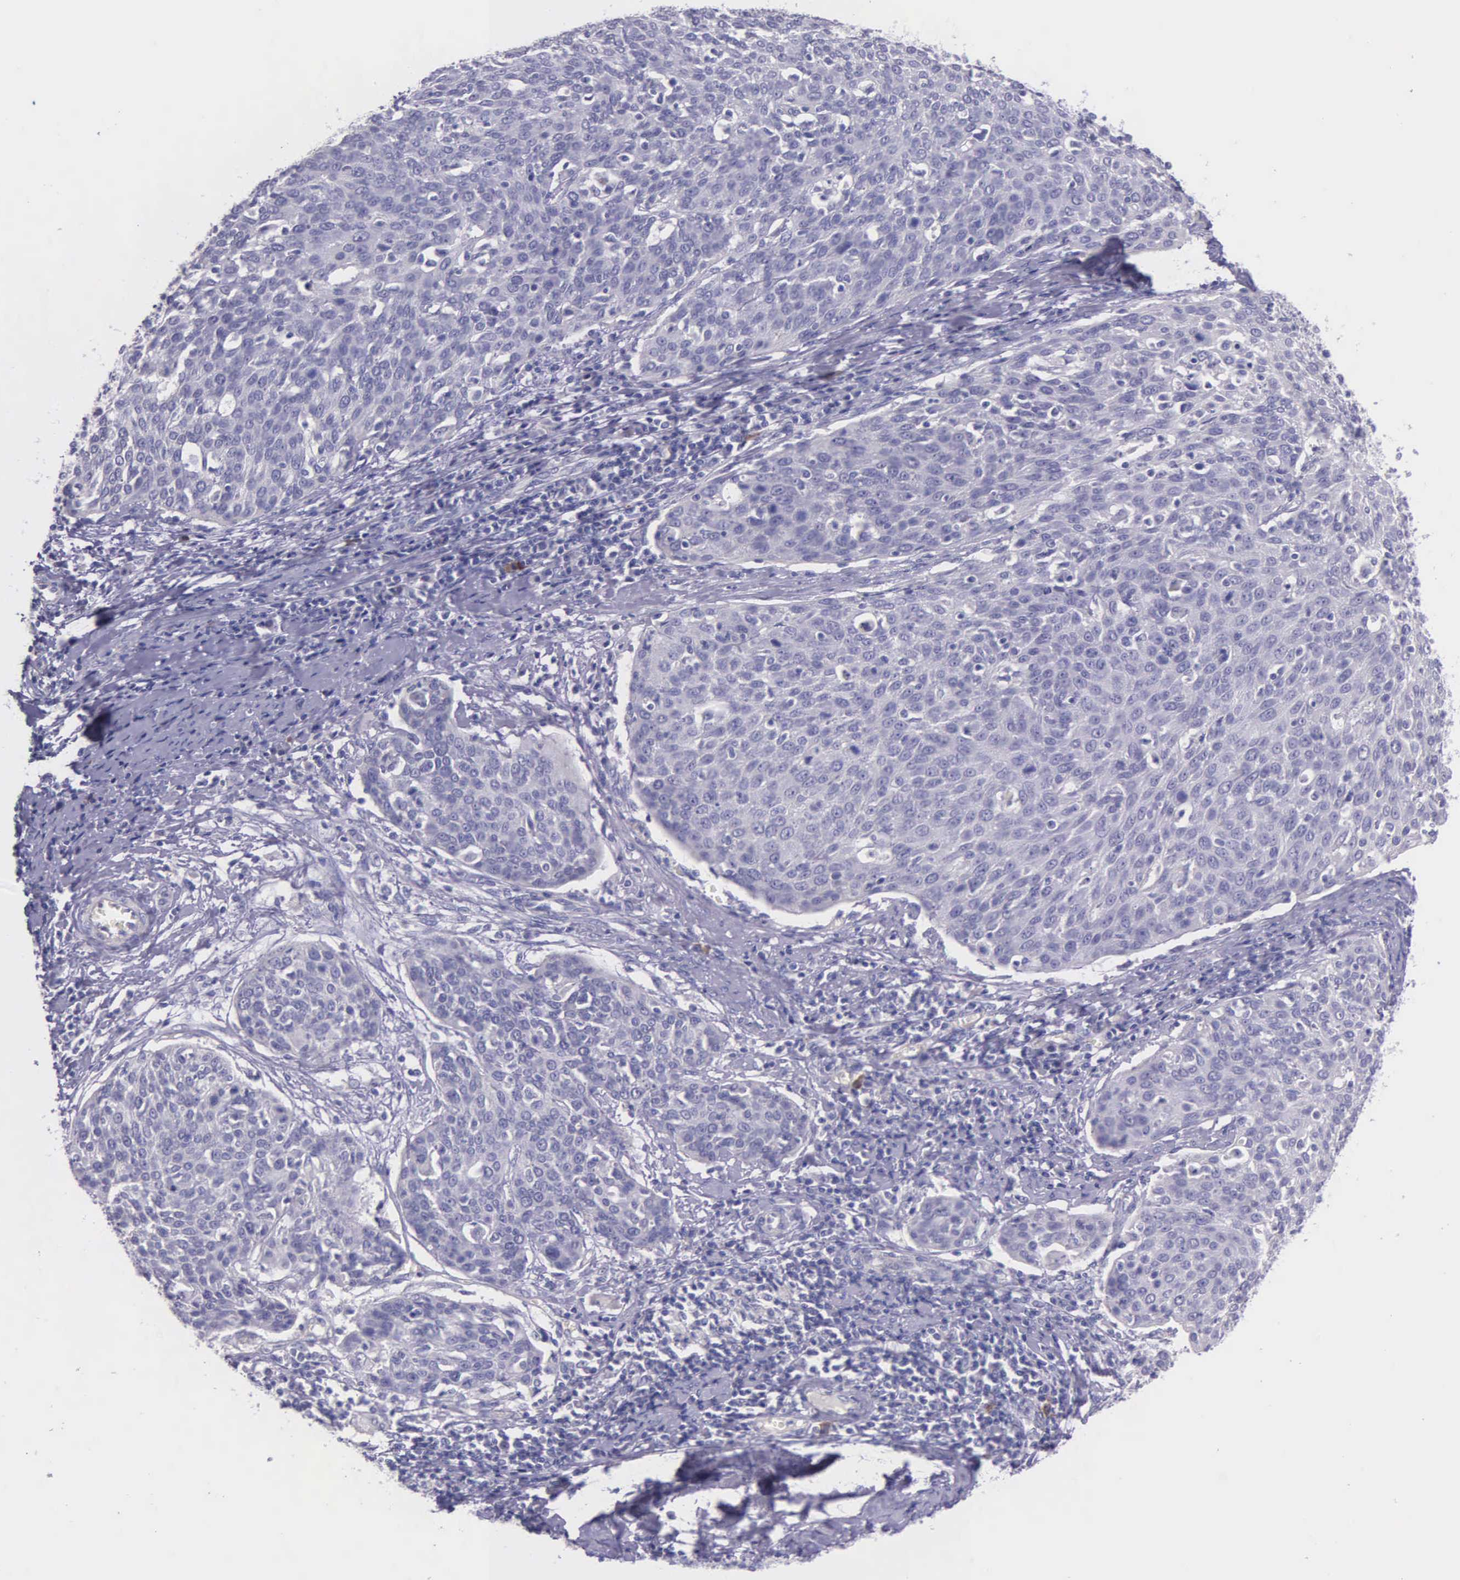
{"staining": {"intensity": "negative", "quantity": "none", "location": "none"}, "tissue": "cervical cancer", "cell_type": "Tumor cells", "image_type": "cancer", "snomed": [{"axis": "morphology", "description": "Squamous cell carcinoma, NOS"}, {"axis": "topography", "description": "Cervix"}], "caption": "IHC of cervical cancer (squamous cell carcinoma) shows no positivity in tumor cells. (Brightfield microscopy of DAB immunohistochemistry (IHC) at high magnification).", "gene": "THSD7A", "patient": {"sex": "female", "age": 38}}